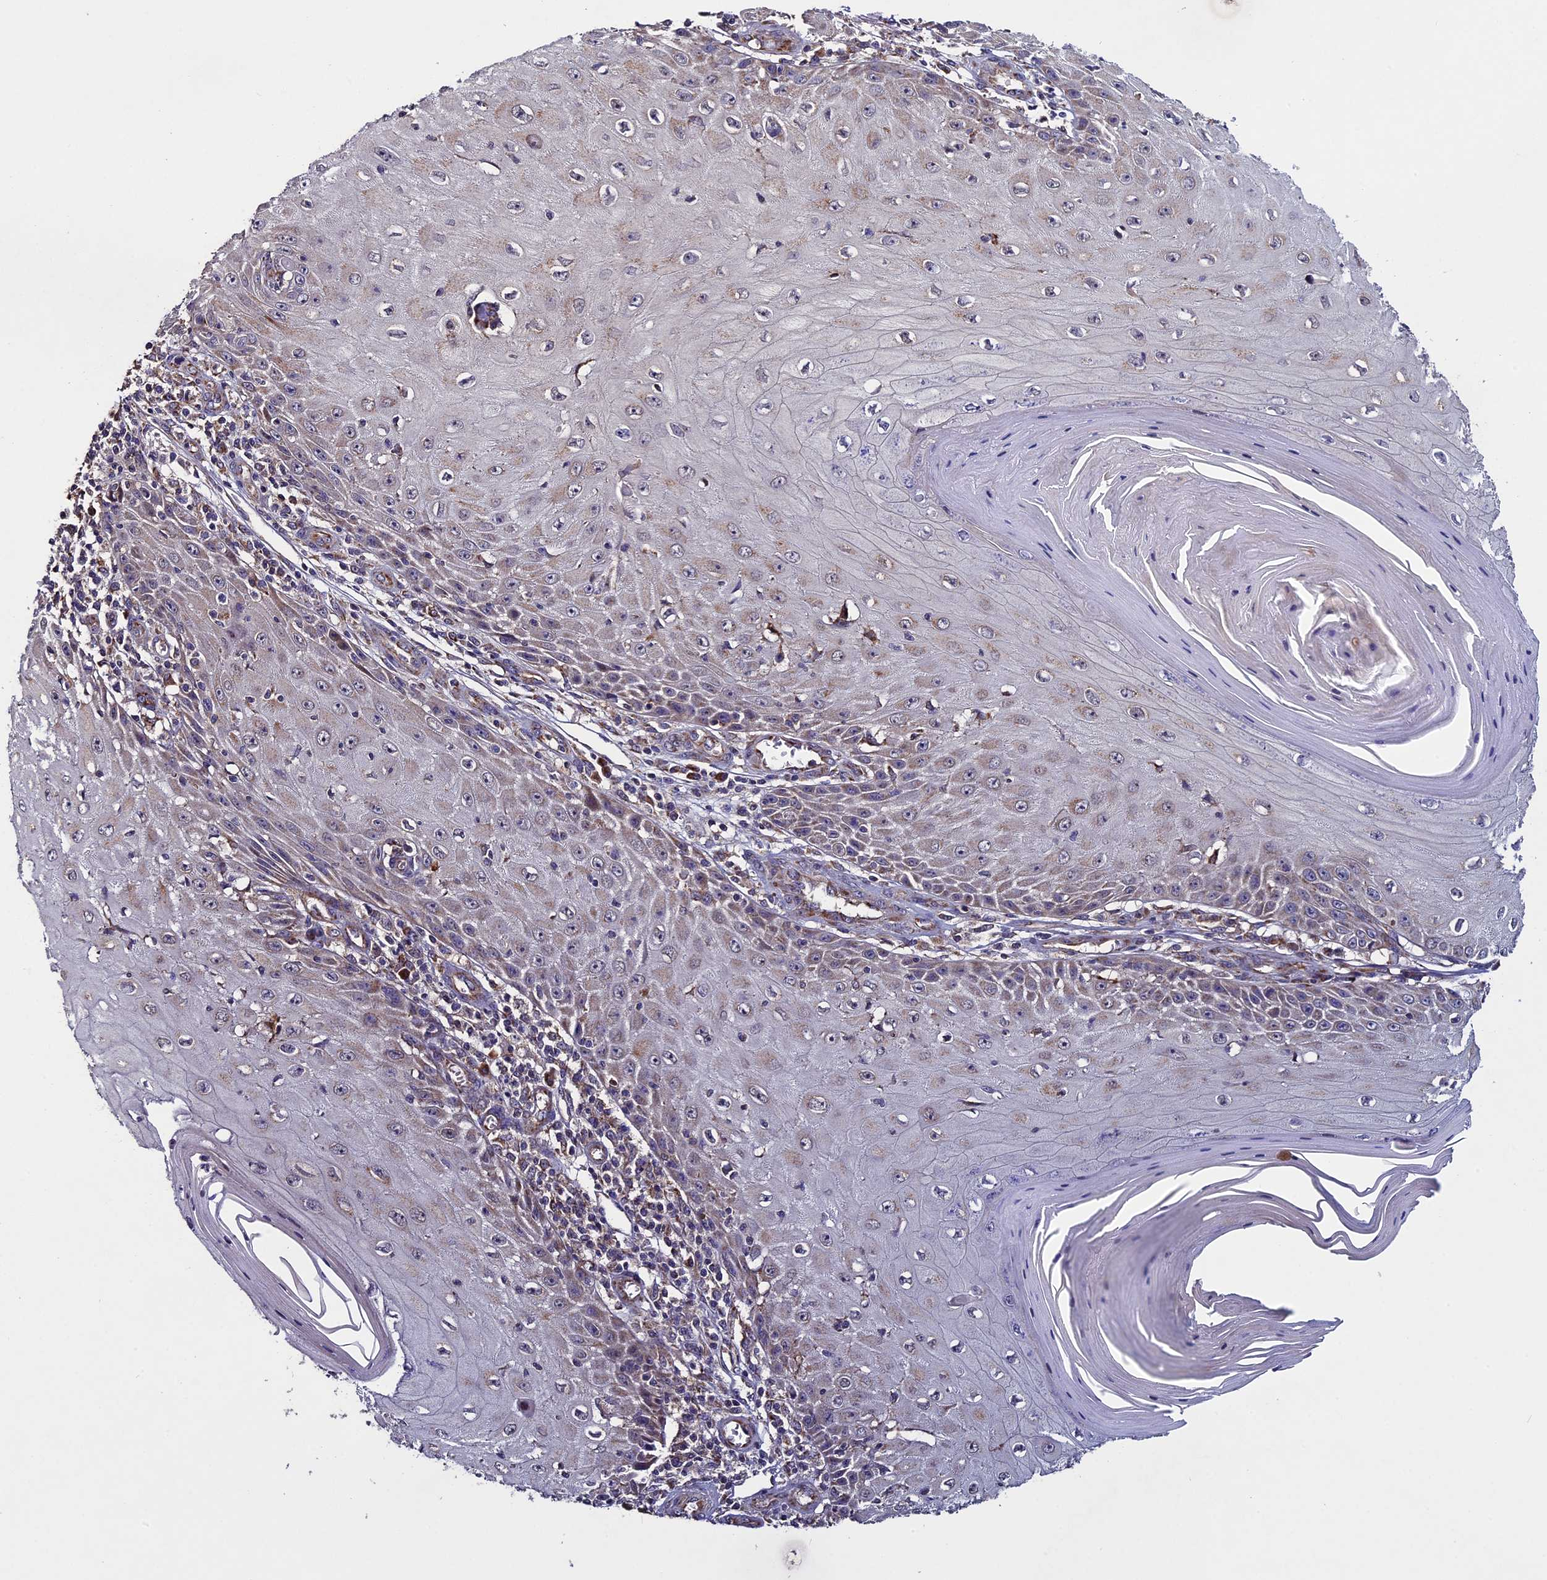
{"staining": {"intensity": "negative", "quantity": "none", "location": "none"}, "tissue": "skin cancer", "cell_type": "Tumor cells", "image_type": "cancer", "snomed": [{"axis": "morphology", "description": "Squamous cell carcinoma, NOS"}, {"axis": "topography", "description": "Skin"}], "caption": "A high-resolution photomicrograph shows immunohistochemistry staining of skin cancer, which reveals no significant expression in tumor cells.", "gene": "RNF17", "patient": {"sex": "female", "age": 73}}